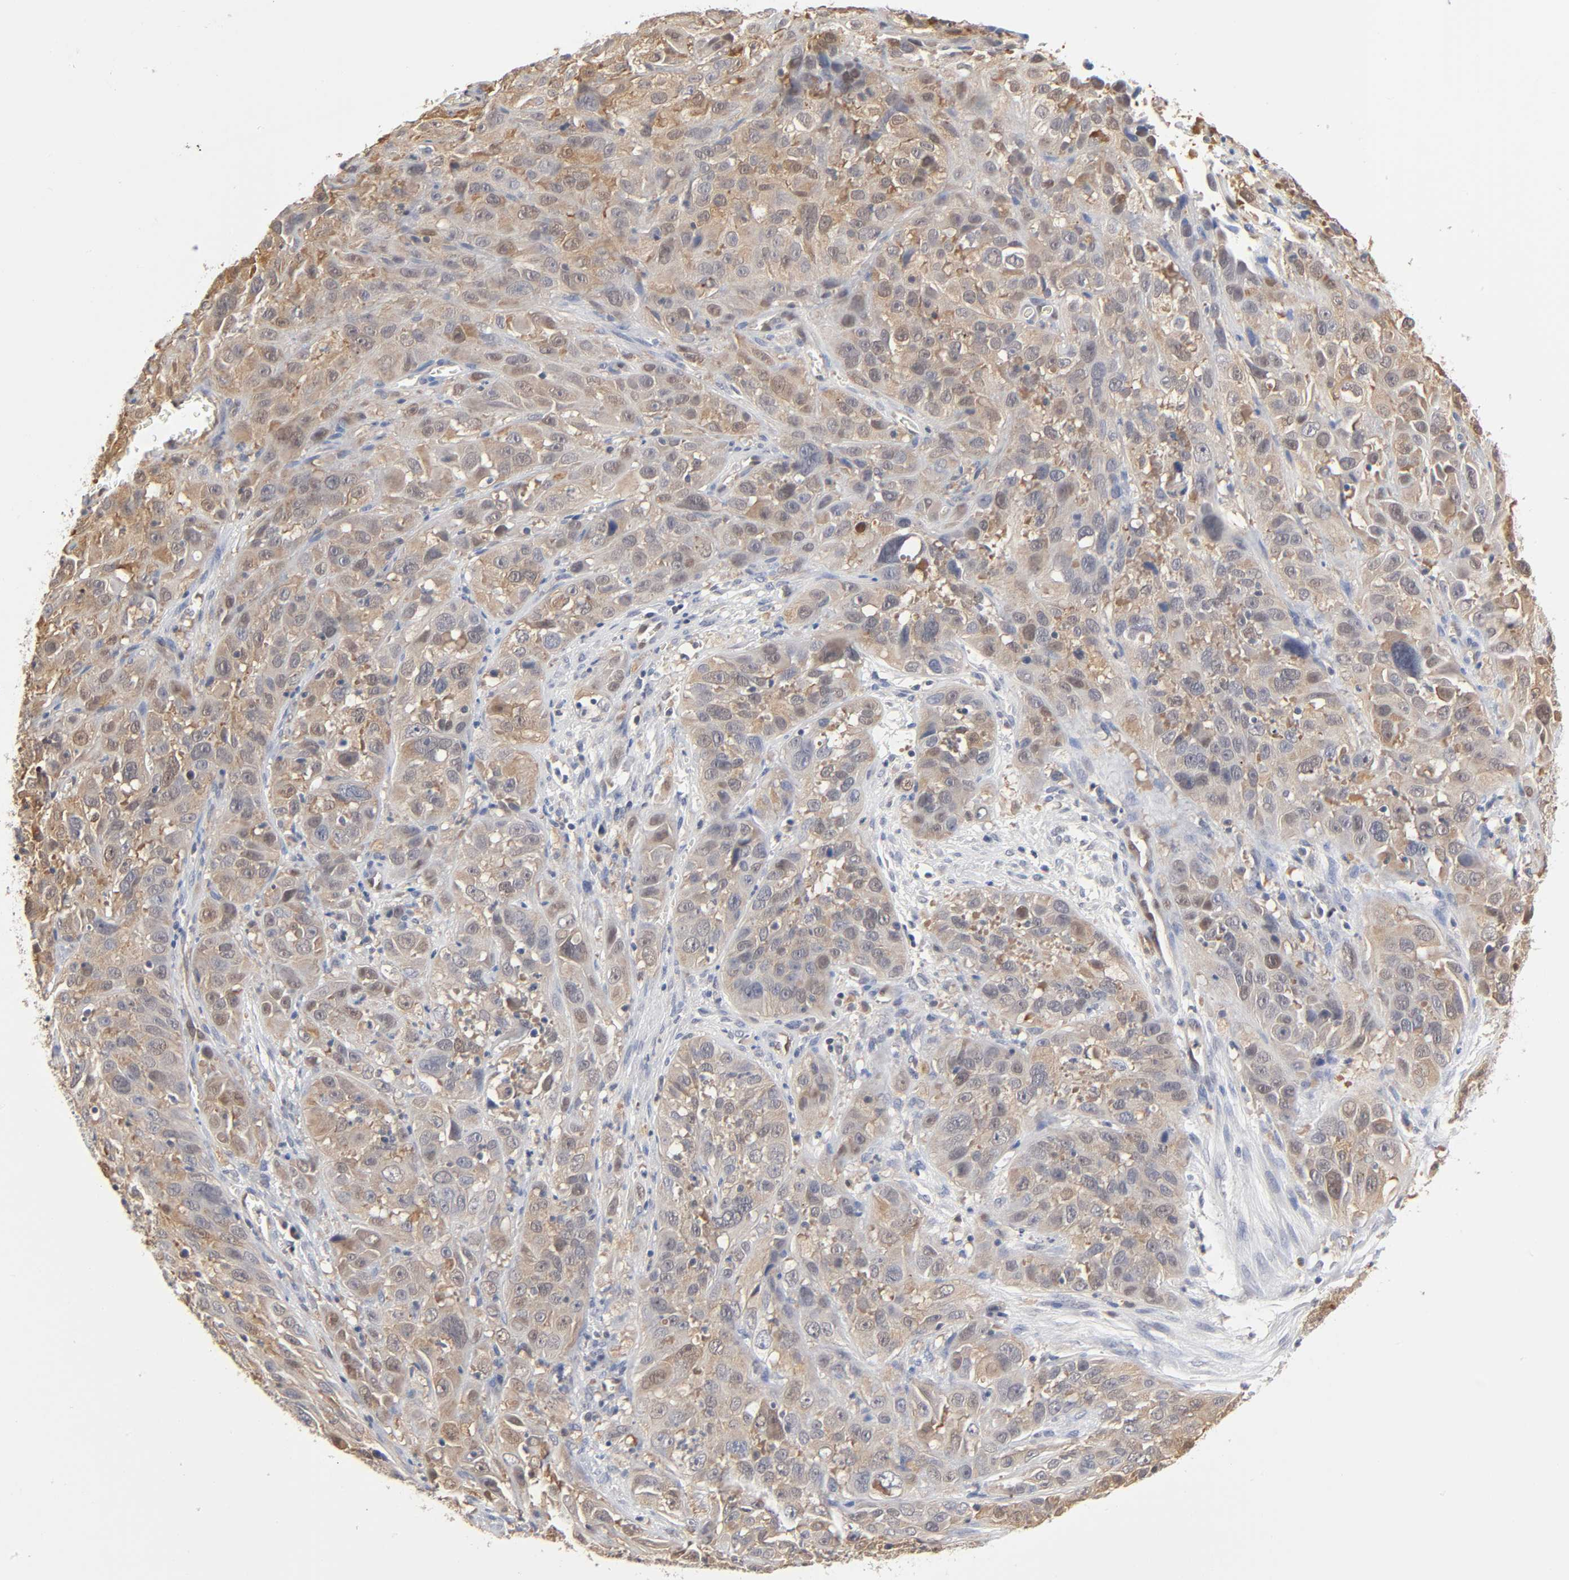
{"staining": {"intensity": "moderate", "quantity": ">75%", "location": "cytoplasmic/membranous"}, "tissue": "cervical cancer", "cell_type": "Tumor cells", "image_type": "cancer", "snomed": [{"axis": "morphology", "description": "Squamous cell carcinoma, NOS"}, {"axis": "topography", "description": "Cervix"}], "caption": "This image shows immunohistochemistry (IHC) staining of cervical cancer (squamous cell carcinoma), with medium moderate cytoplasmic/membranous staining in approximately >75% of tumor cells.", "gene": "DFFB", "patient": {"sex": "female", "age": 32}}